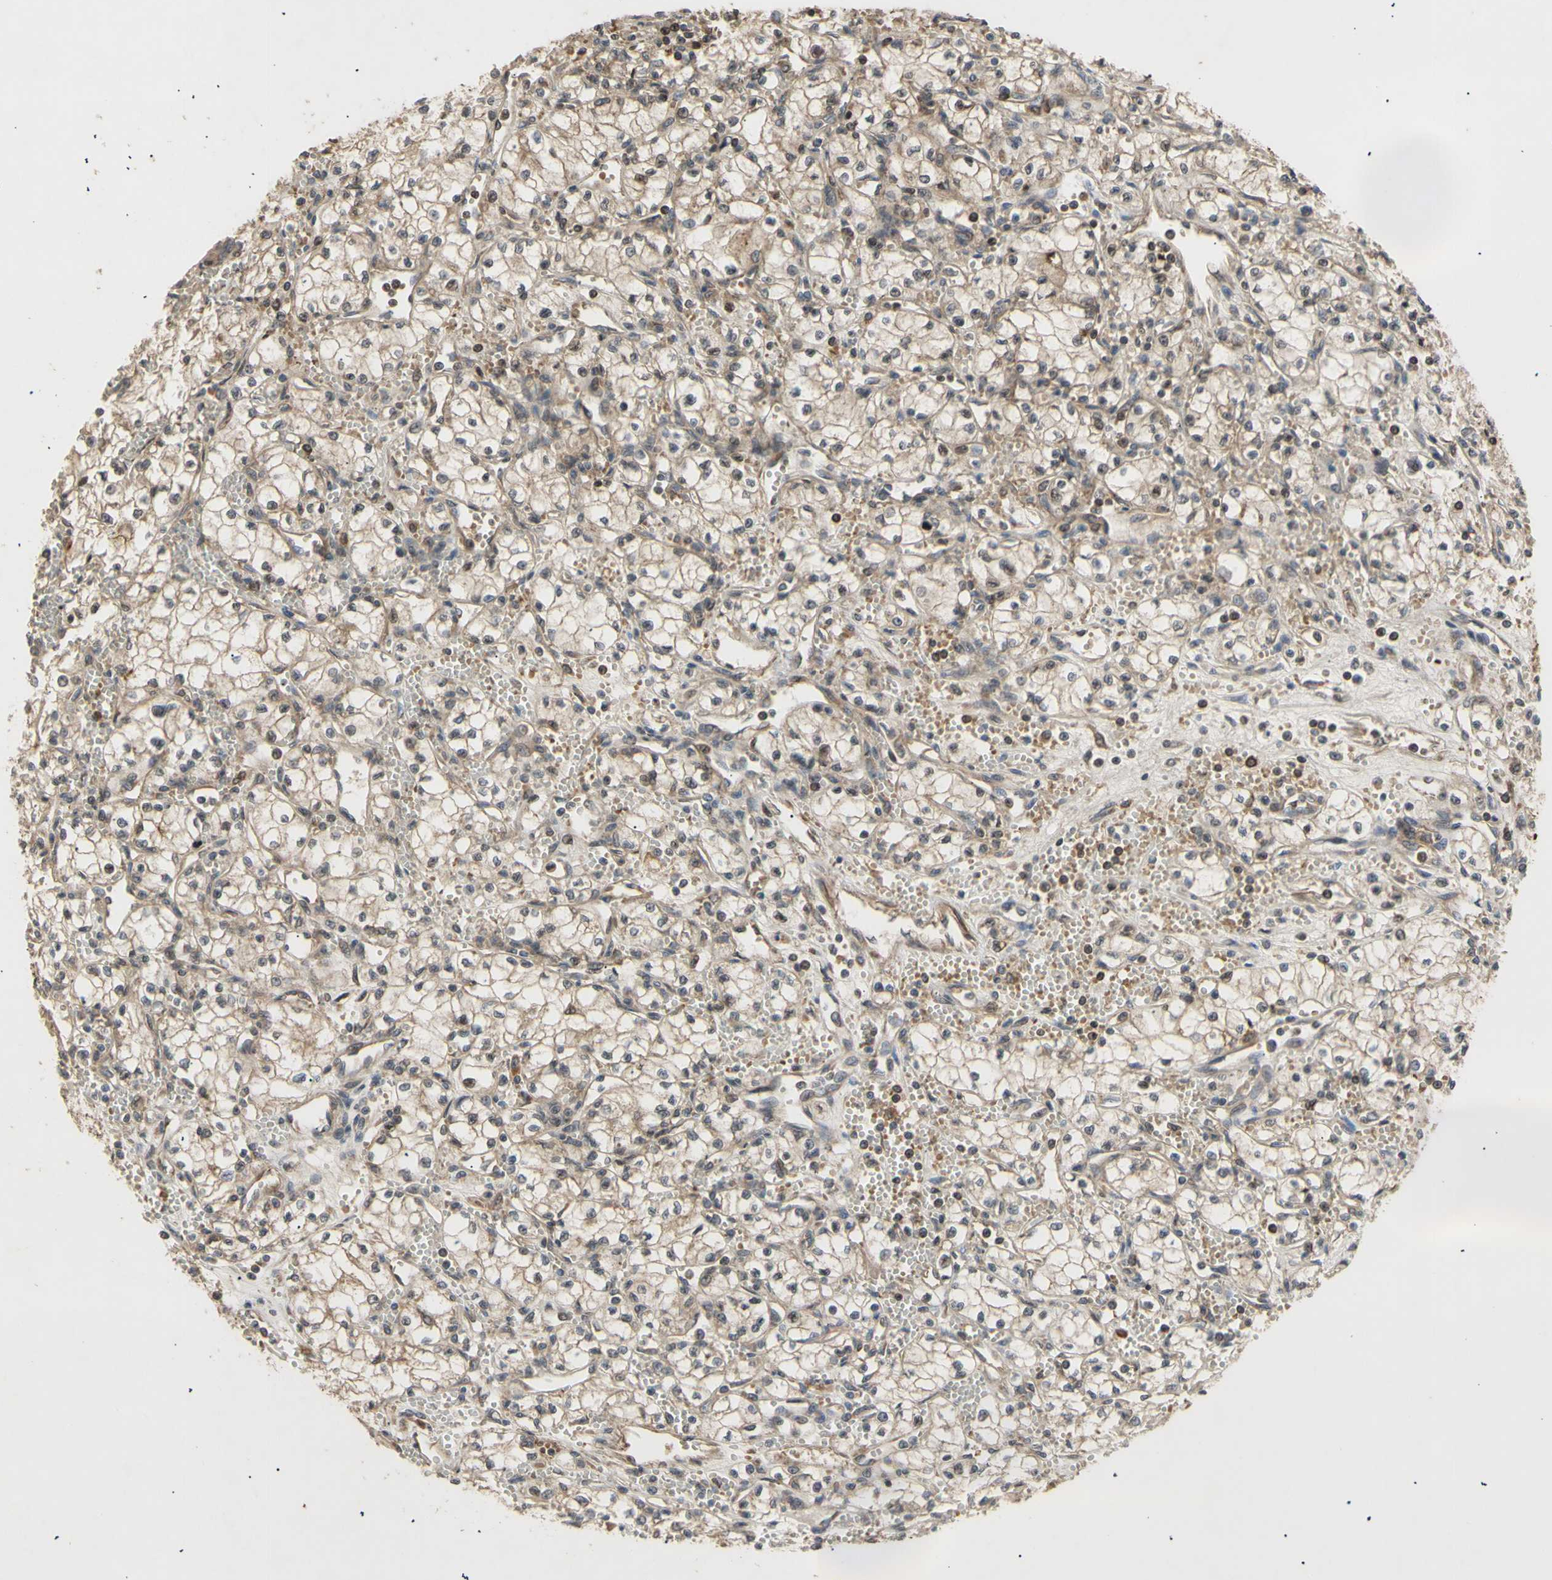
{"staining": {"intensity": "weak", "quantity": ">75%", "location": "cytoplasmic/membranous"}, "tissue": "renal cancer", "cell_type": "Tumor cells", "image_type": "cancer", "snomed": [{"axis": "morphology", "description": "Normal tissue, NOS"}, {"axis": "morphology", "description": "Adenocarcinoma, NOS"}, {"axis": "topography", "description": "Kidney"}], "caption": "Adenocarcinoma (renal) was stained to show a protein in brown. There is low levels of weak cytoplasmic/membranous staining in about >75% of tumor cells. (brown staining indicates protein expression, while blue staining denotes nuclei).", "gene": "PKN1", "patient": {"sex": "male", "age": 59}}